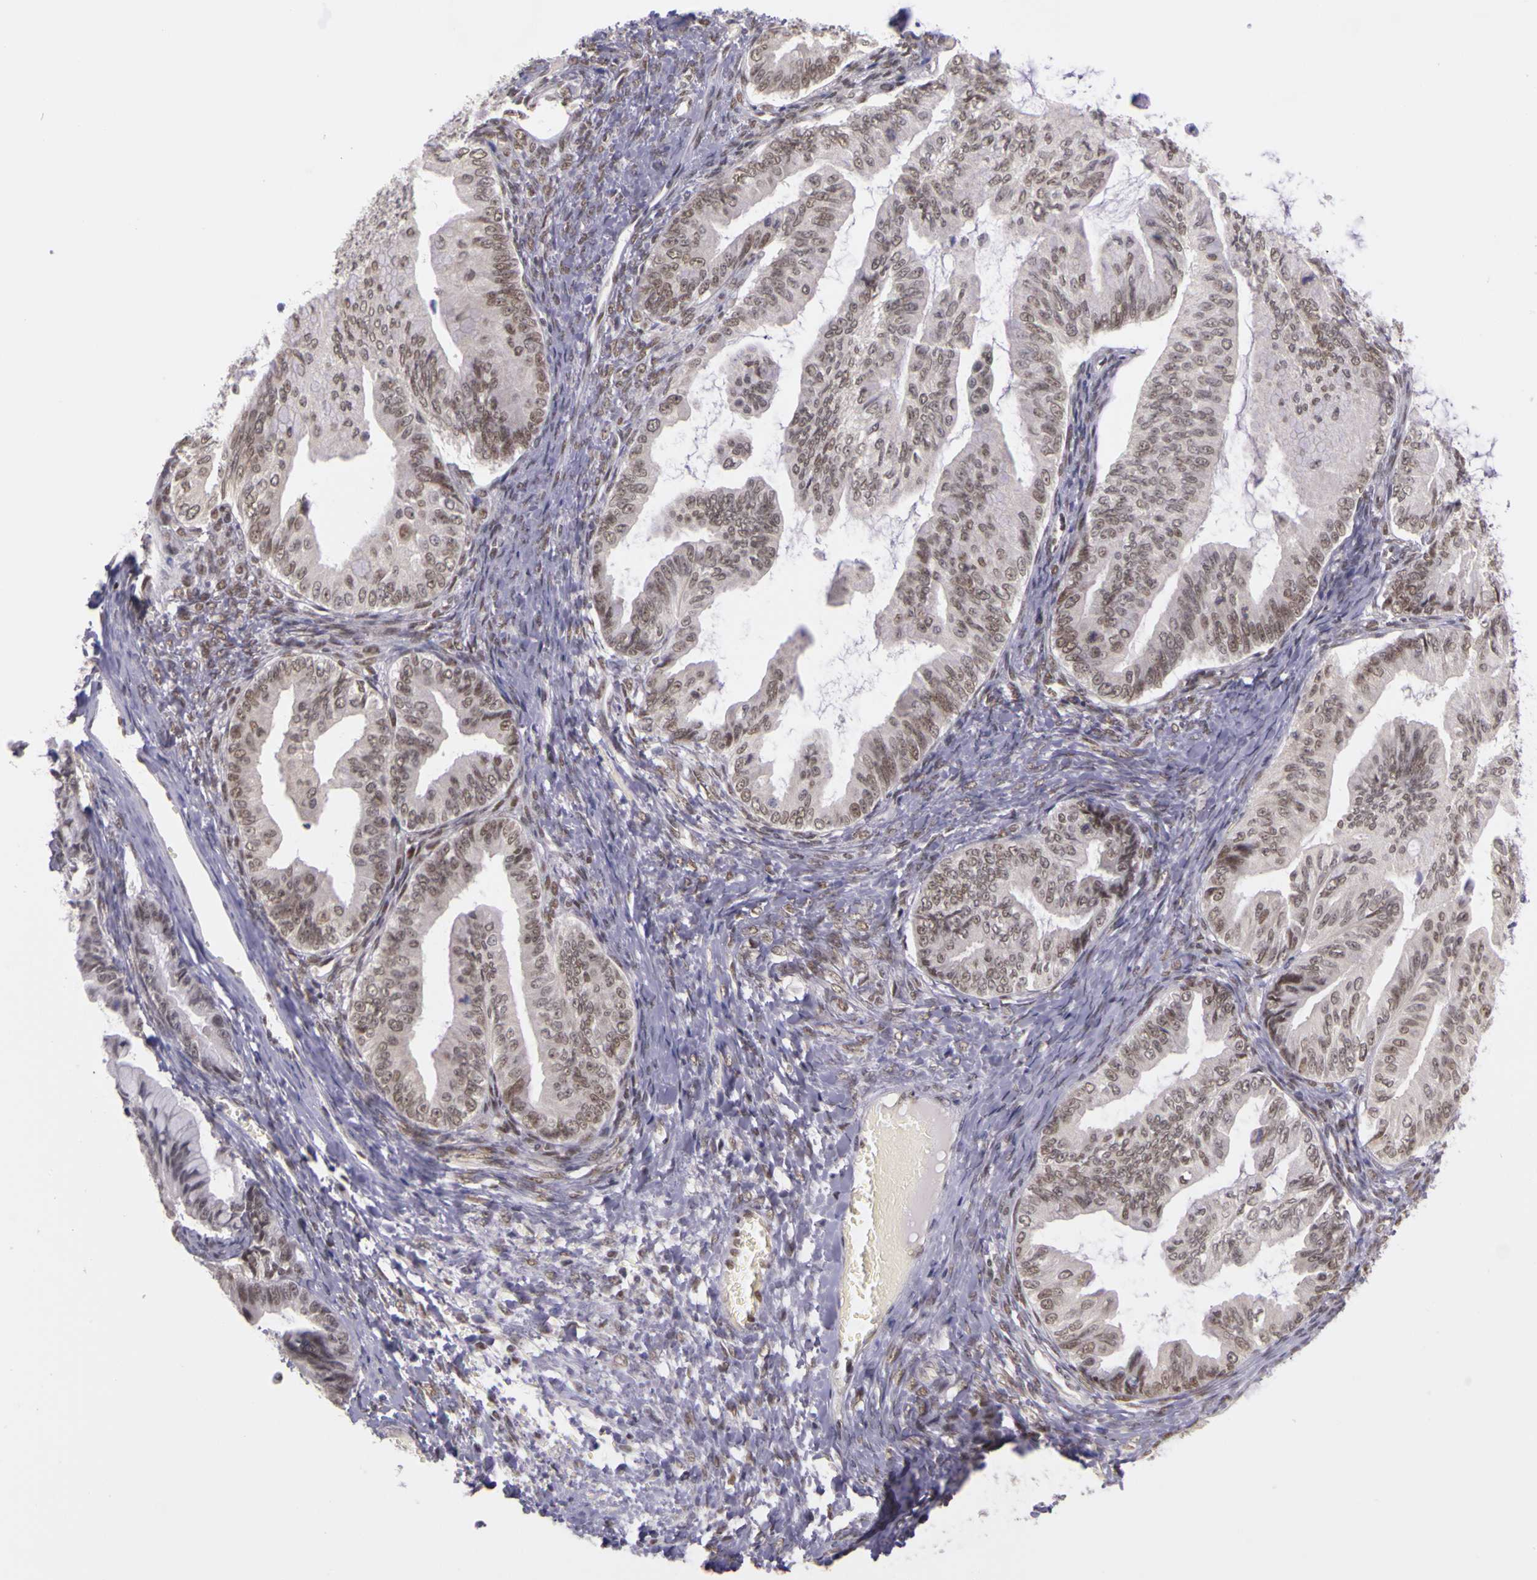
{"staining": {"intensity": "weak", "quantity": ">75%", "location": "nuclear"}, "tissue": "ovarian cancer", "cell_type": "Tumor cells", "image_type": "cancer", "snomed": [{"axis": "morphology", "description": "Cystadenocarcinoma, mucinous, NOS"}, {"axis": "topography", "description": "Ovary"}], "caption": "Protein analysis of ovarian cancer (mucinous cystadenocarcinoma) tissue exhibits weak nuclear expression in approximately >75% of tumor cells.", "gene": "WDR13", "patient": {"sex": "female", "age": 36}}